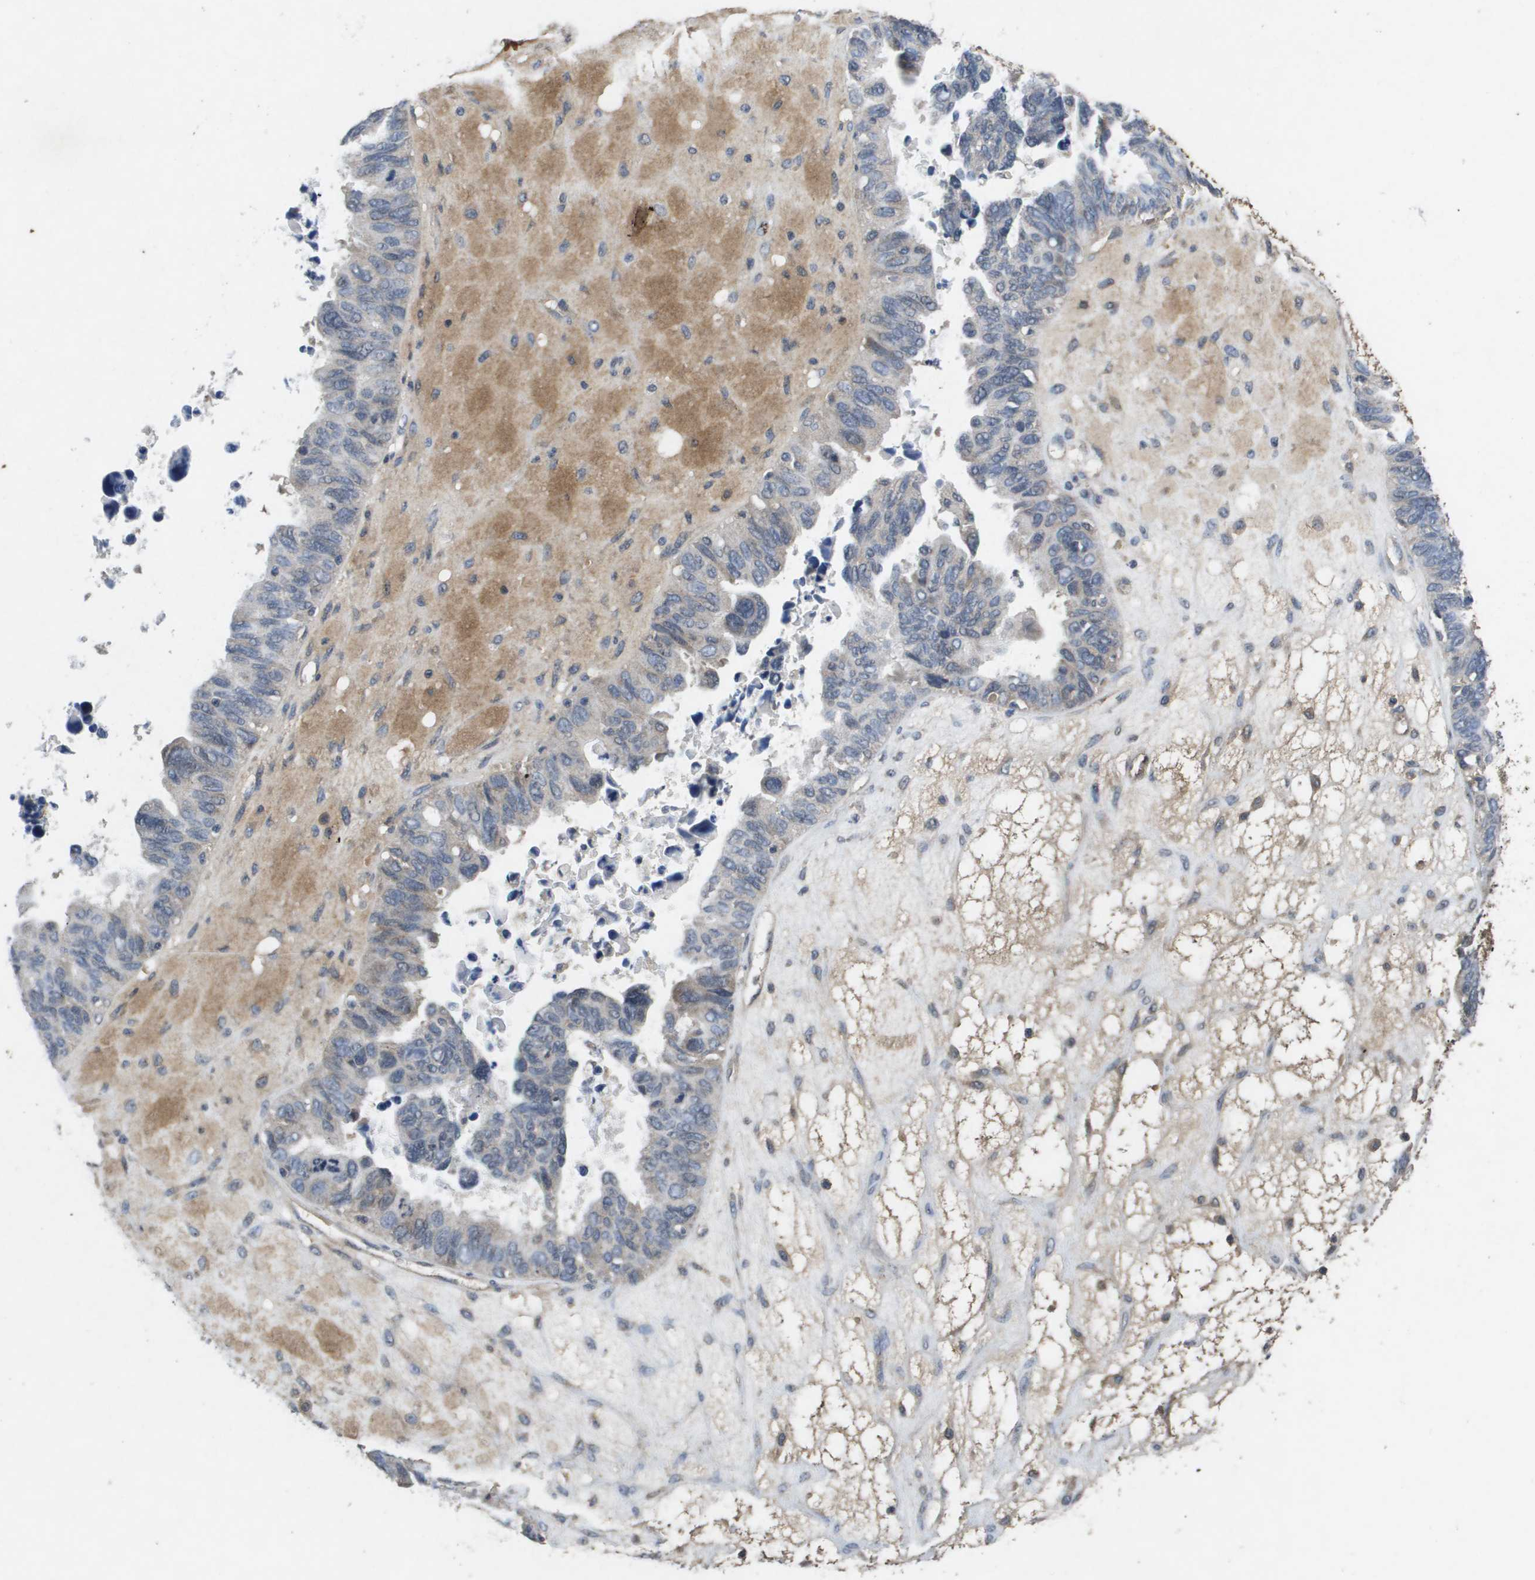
{"staining": {"intensity": "negative", "quantity": "none", "location": "none"}, "tissue": "ovarian cancer", "cell_type": "Tumor cells", "image_type": "cancer", "snomed": [{"axis": "morphology", "description": "Cystadenocarcinoma, serous, NOS"}, {"axis": "topography", "description": "Ovary"}], "caption": "Serous cystadenocarcinoma (ovarian) was stained to show a protein in brown. There is no significant staining in tumor cells.", "gene": "PROC", "patient": {"sex": "female", "age": 79}}